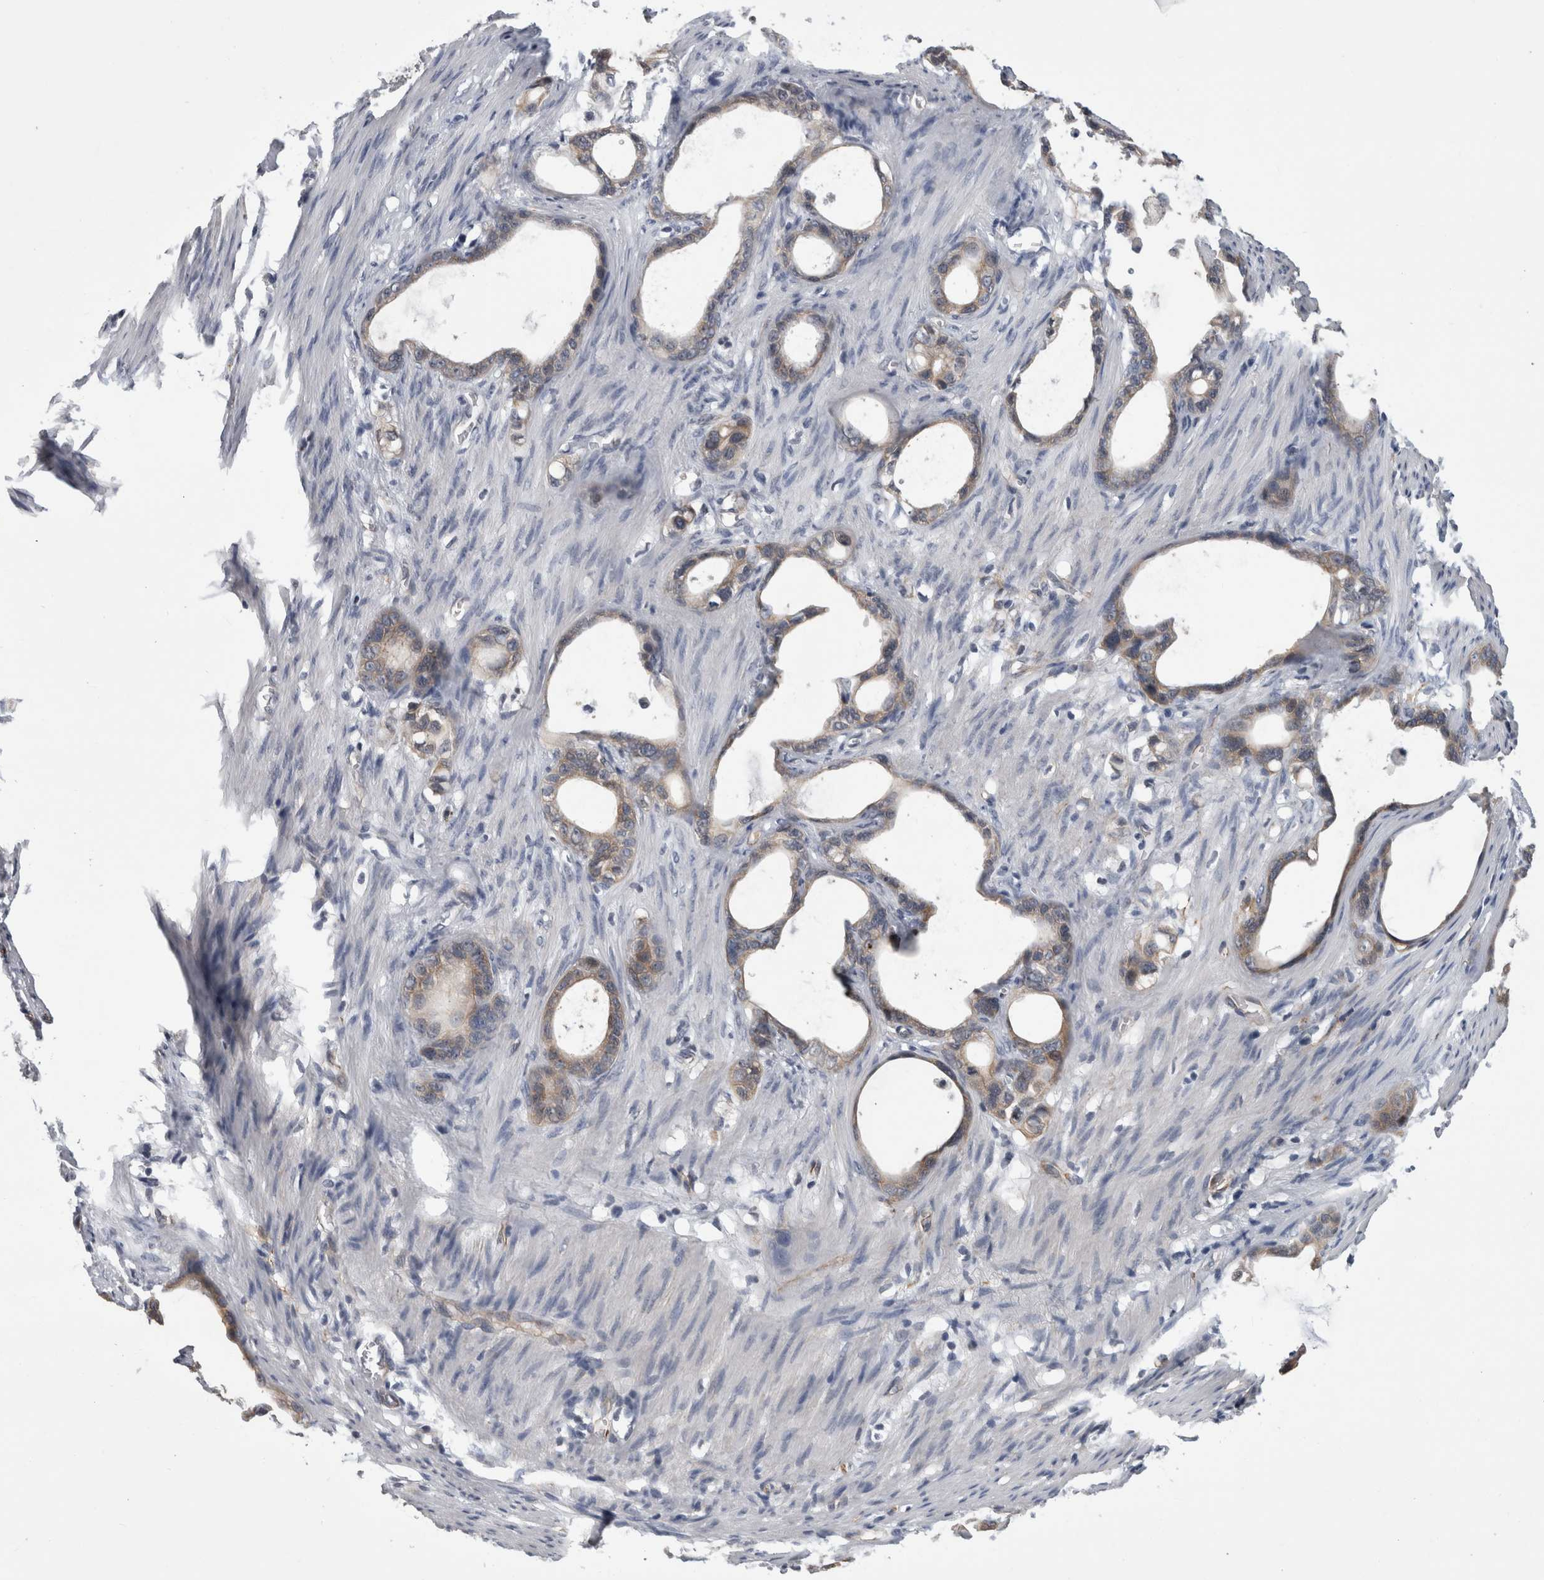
{"staining": {"intensity": "weak", "quantity": "25%-75%", "location": "cytoplasmic/membranous"}, "tissue": "stomach cancer", "cell_type": "Tumor cells", "image_type": "cancer", "snomed": [{"axis": "morphology", "description": "Adenocarcinoma, NOS"}, {"axis": "topography", "description": "Stomach"}], "caption": "Weak cytoplasmic/membranous staining is present in about 25%-75% of tumor cells in stomach cancer (adenocarcinoma).", "gene": "FAM83H", "patient": {"sex": "female", "age": 75}}